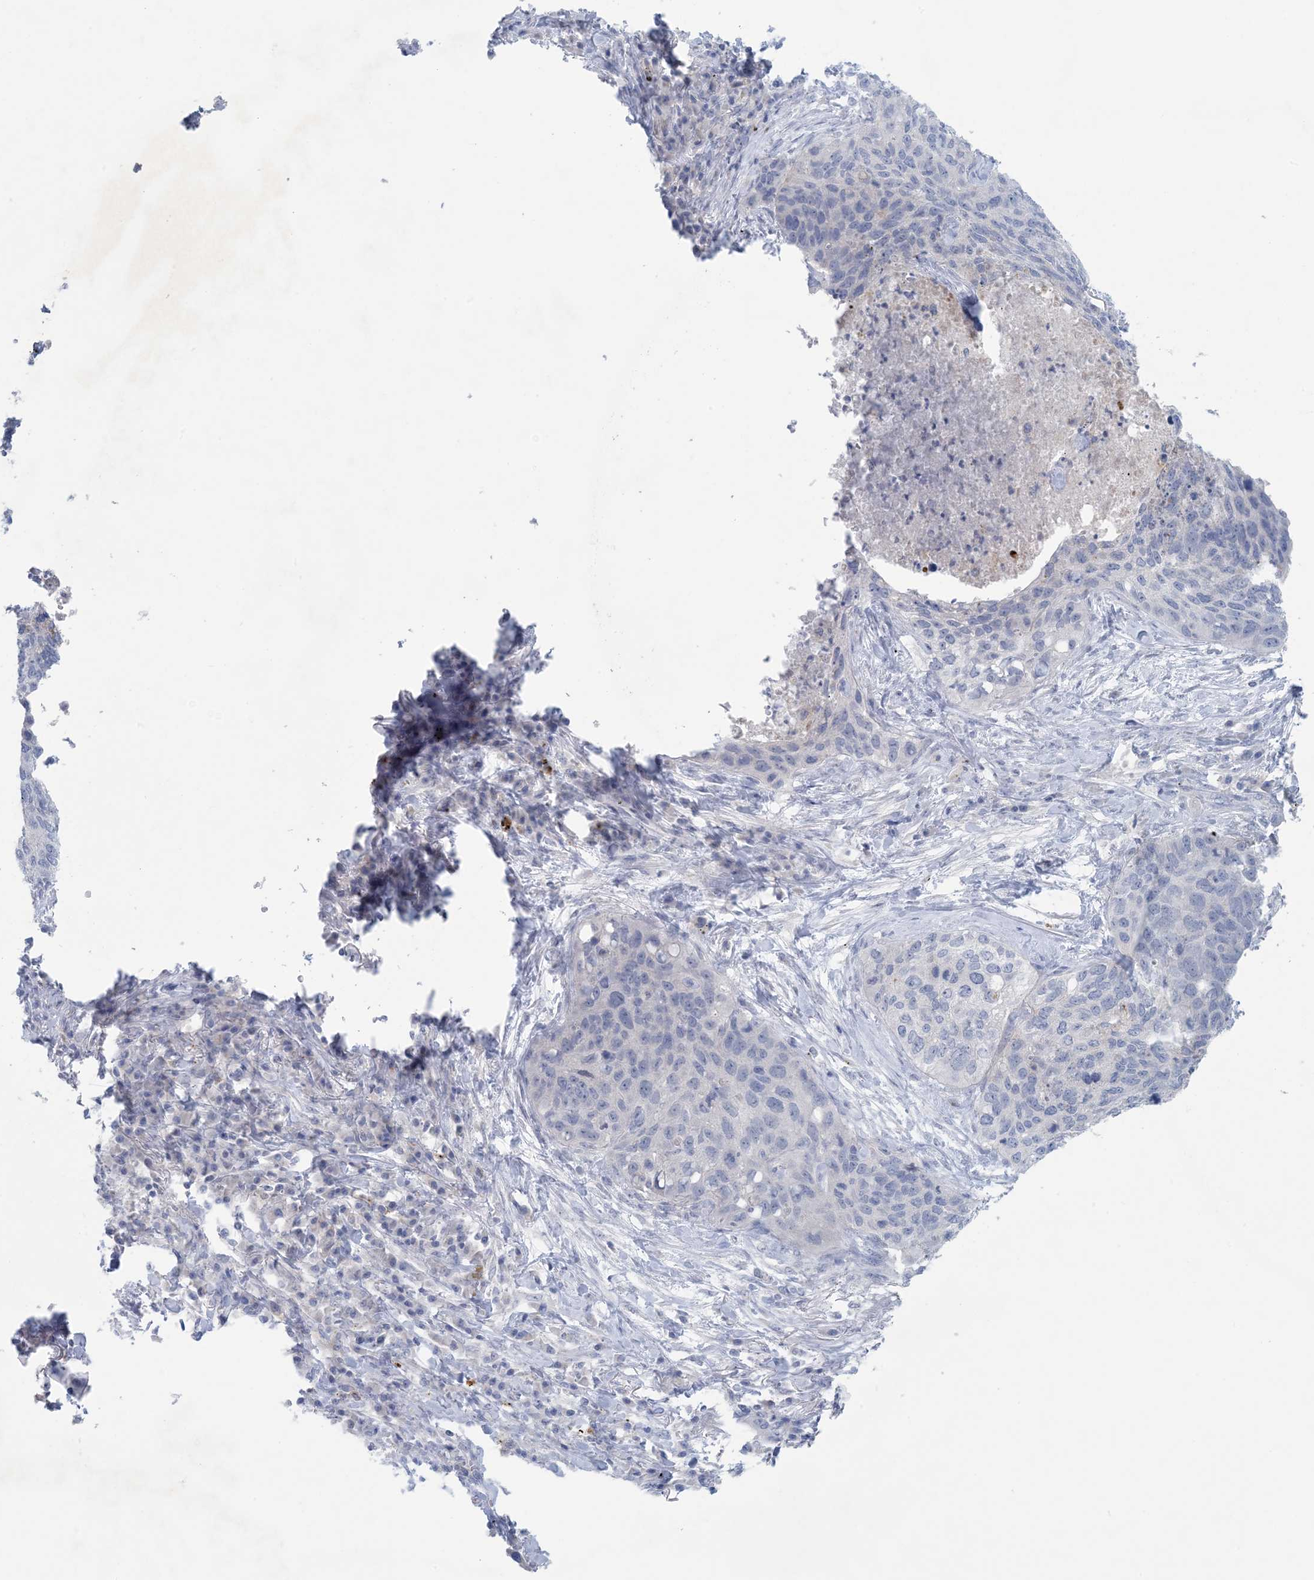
{"staining": {"intensity": "negative", "quantity": "none", "location": "none"}, "tissue": "lung cancer", "cell_type": "Tumor cells", "image_type": "cancer", "snomed": [{"axis": "morphology", "description": "Squamous cell carcinoma, NOS"}, {"axis": "topography", "description": "Lung"}], "caption": "IHC of lung squamous cell carcinoma shows no positivity in tumor cells.", "gene": "GABRG1", "patient": {"sex": "female", "age": 63}}